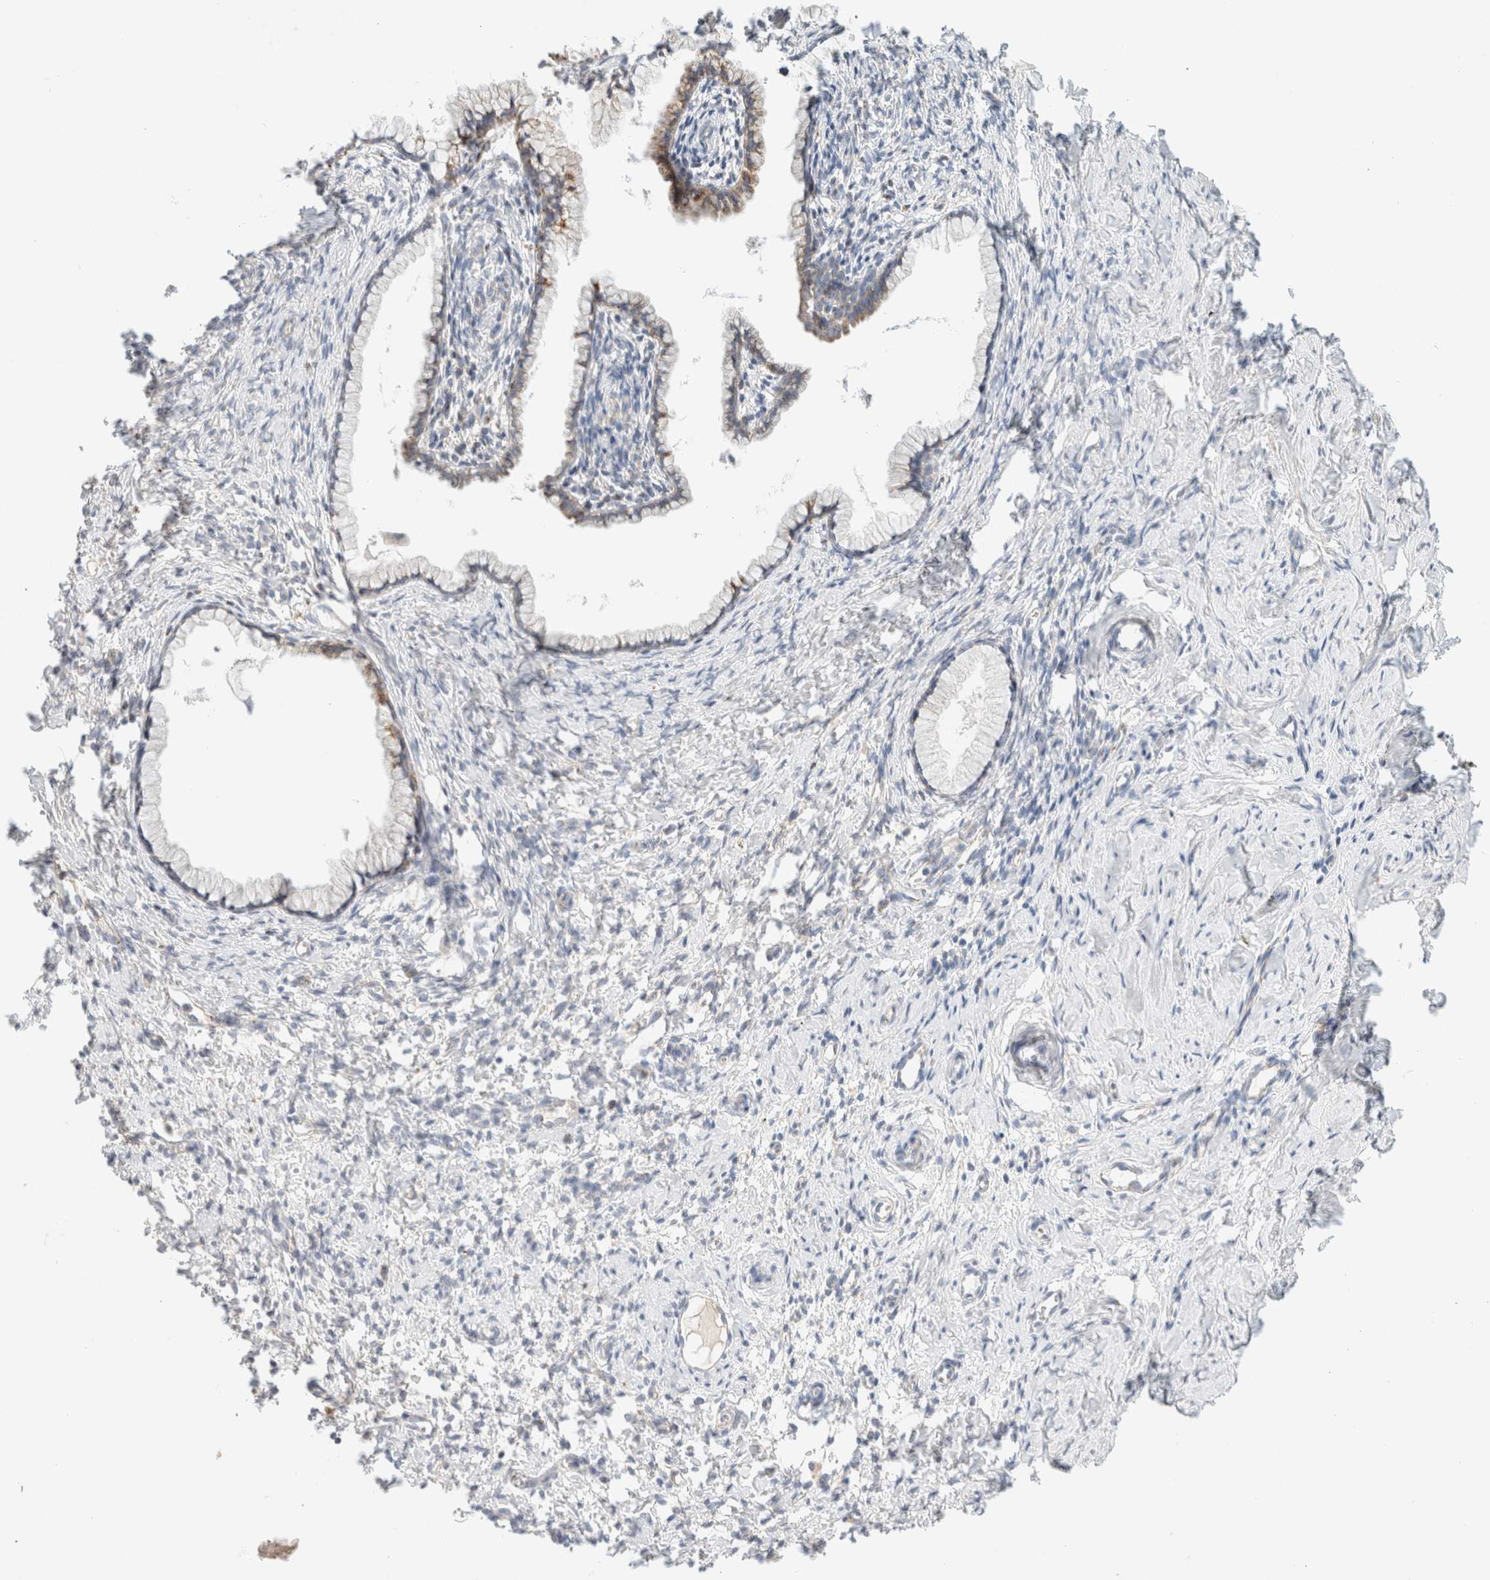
{"staining": {"intensity": "moderate", "quantity": "25%-75%", "location": "cytoplasmic/membranous"}, "tissue": "cervix", "cell_type": "Glandular cells", "image_type": "normal", "snomed": [{"axis": "morphology", "description": "Normal tissue, NOS"}, {"axis": "topography", "description": "Cervix"}], "caption": "Protein expression analysis of benign human cervix reveals moderate cytoplasmic/membranous staining in about 25%-75% of glandular cells. Nuclei are stained in blue.", "gene": "HDHD3", "patient": {"sex": "female", "age": 75}}